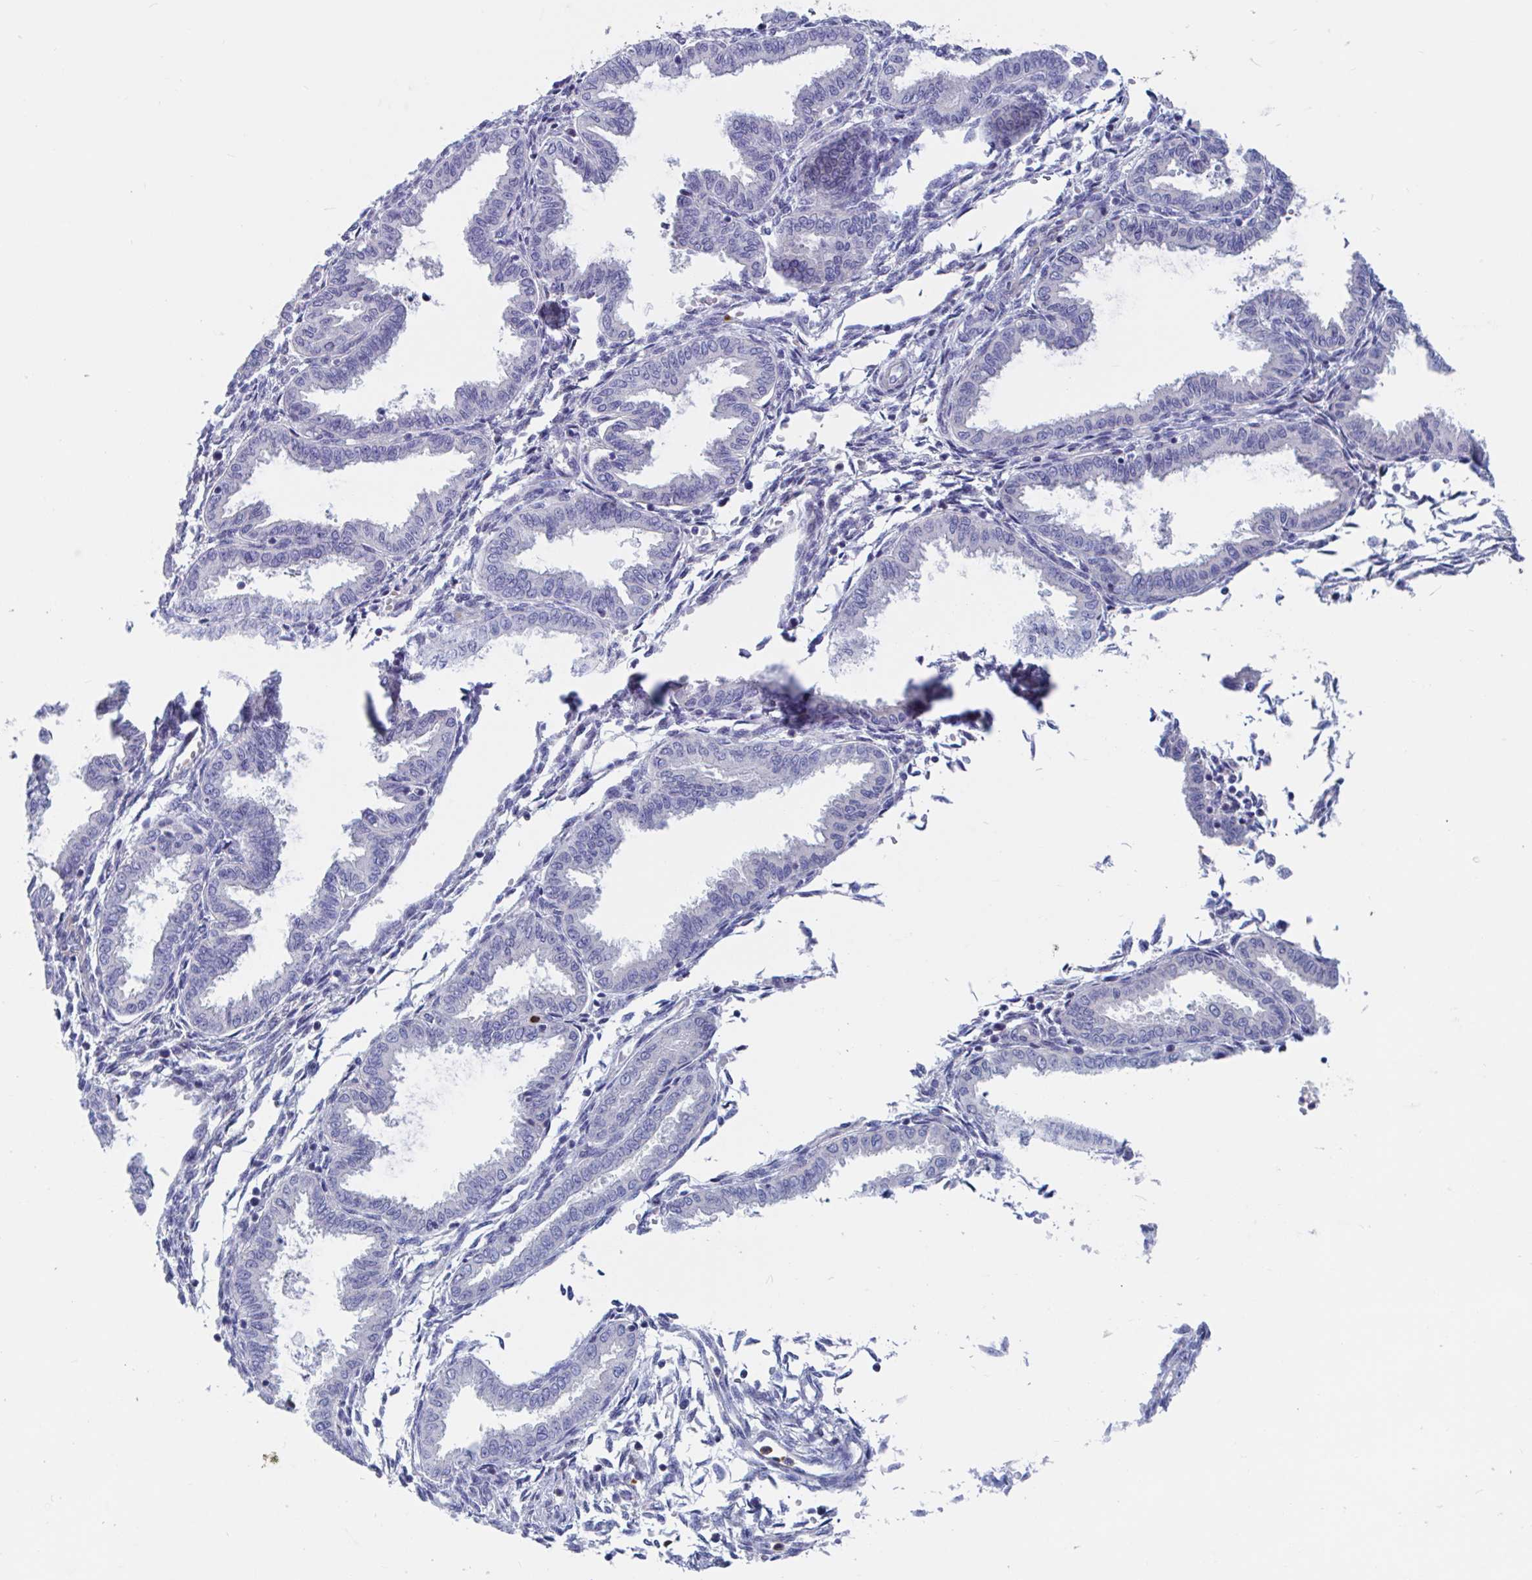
{"staining": {"intensity": "negative", "quantity": "none", "location": "none"}, "tissue": "endometrium", "cell_type": "Cells in endometrial stroma", "image_type": "normal", "snomed": [{"axis": "morphology", "description": "Normal tissue, NOS"}, {"axis": "topography", "description": "Endometrium"}], "caption": "IHC histopathology image of unremarkable endometrium stained for a protein (brown), which exhibits no staining in cells in endometrial stroma. The staining is performed using DAB brown chromogen with nuclei counter-stained in using hematoxylin.", "gene": "ZNHIT2", "patient": {"sex": "female", "age": 33}}